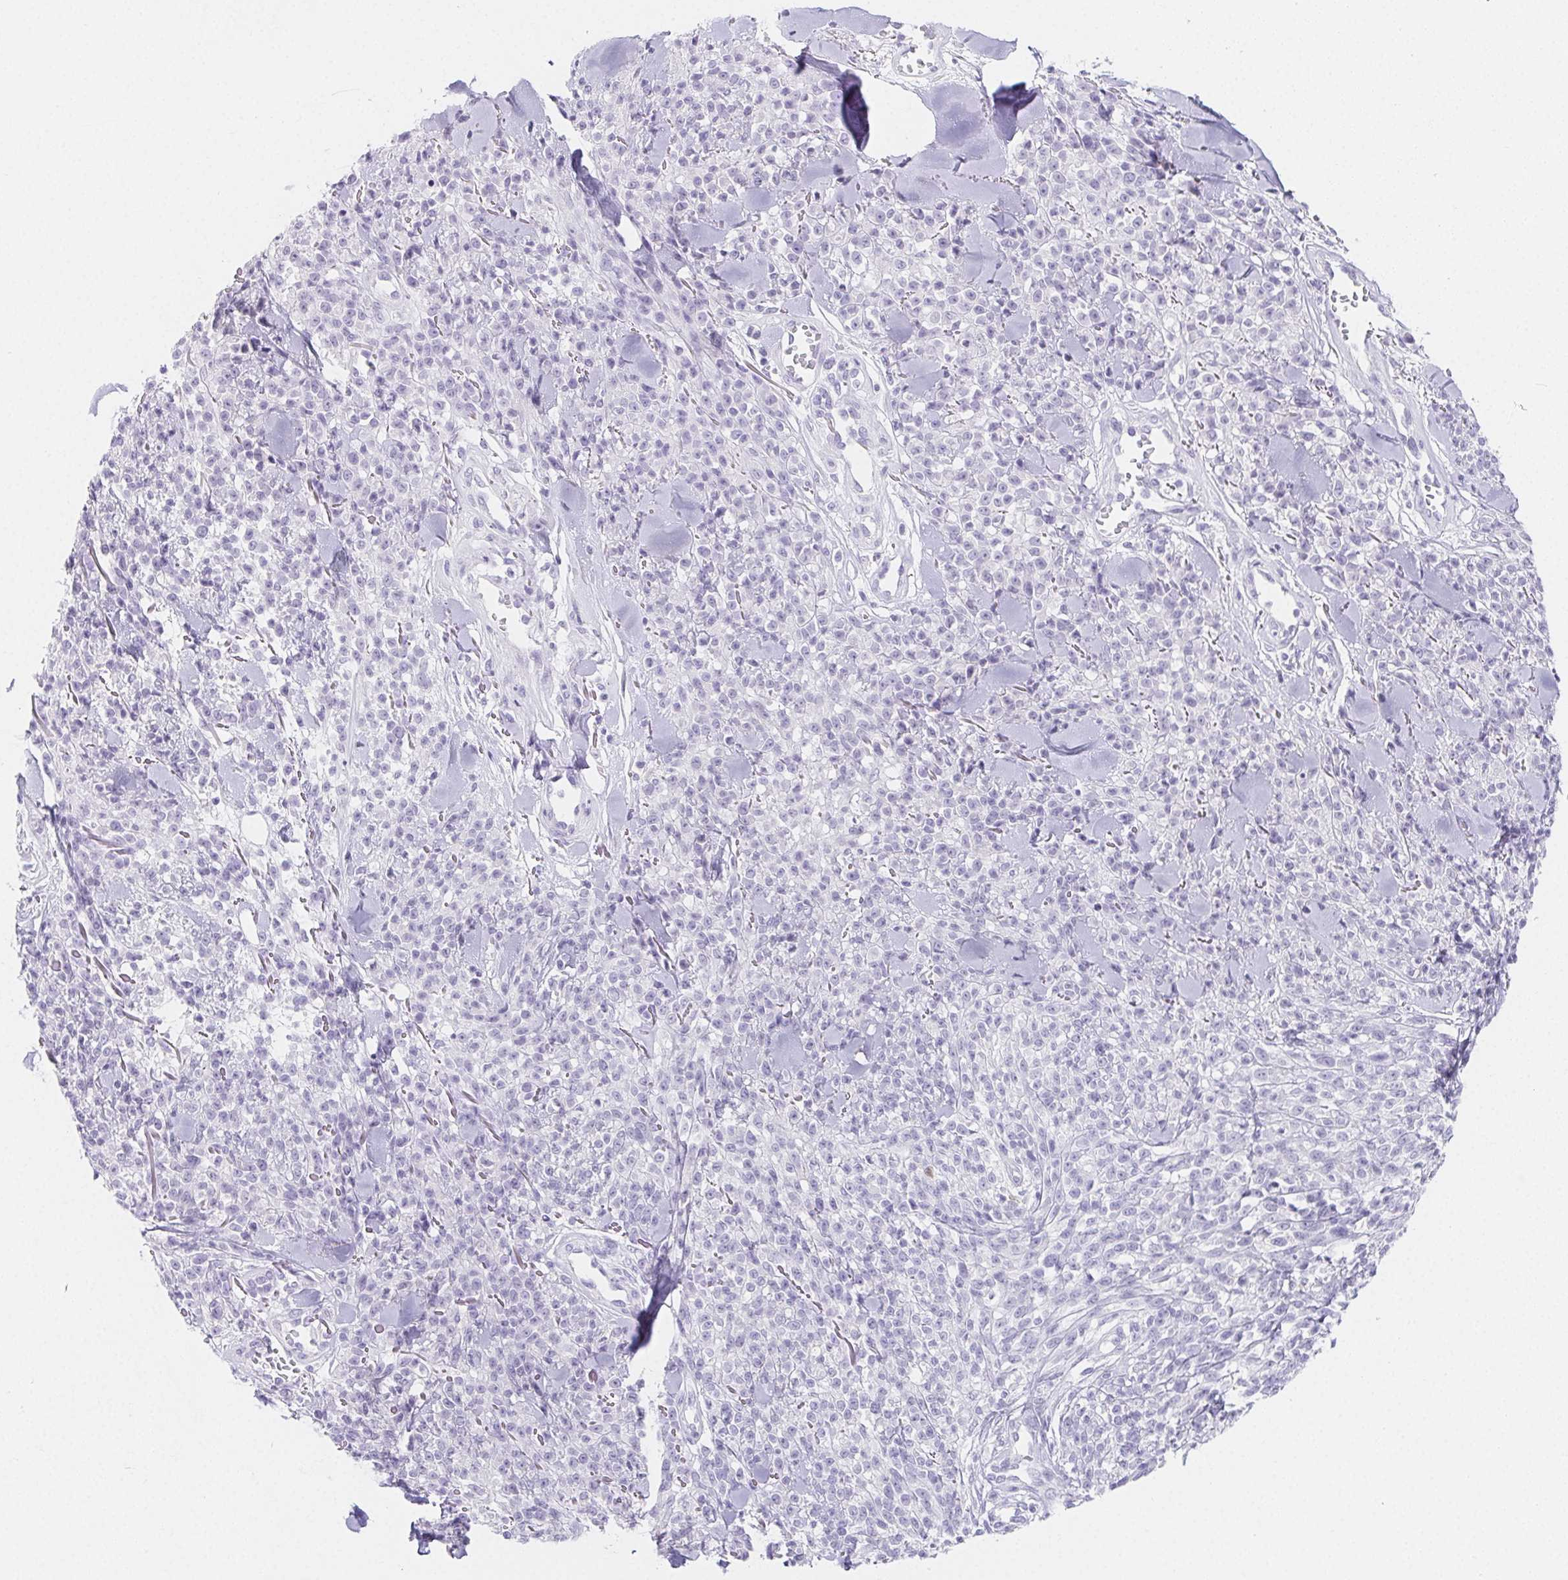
{"staining": {"intensity": "negative", "quantity": "none", "location": "none"}, "tissue": "melanoma", "cell_type": "Tumor cells", "image_type": "cancer", "snomed": [{"axis": "morphology", "description": "Malignant melanoma, NOS"}, {"axis": "topography", "description": "Skin"}, {"axis": "topography", "description": "Skin of trunk"}], "caption": "A histopathology image of human melanoma is negative for staining in tumor cells.", "gene": "ZBBX", "patient": {"sex": "male", "age": 74}}